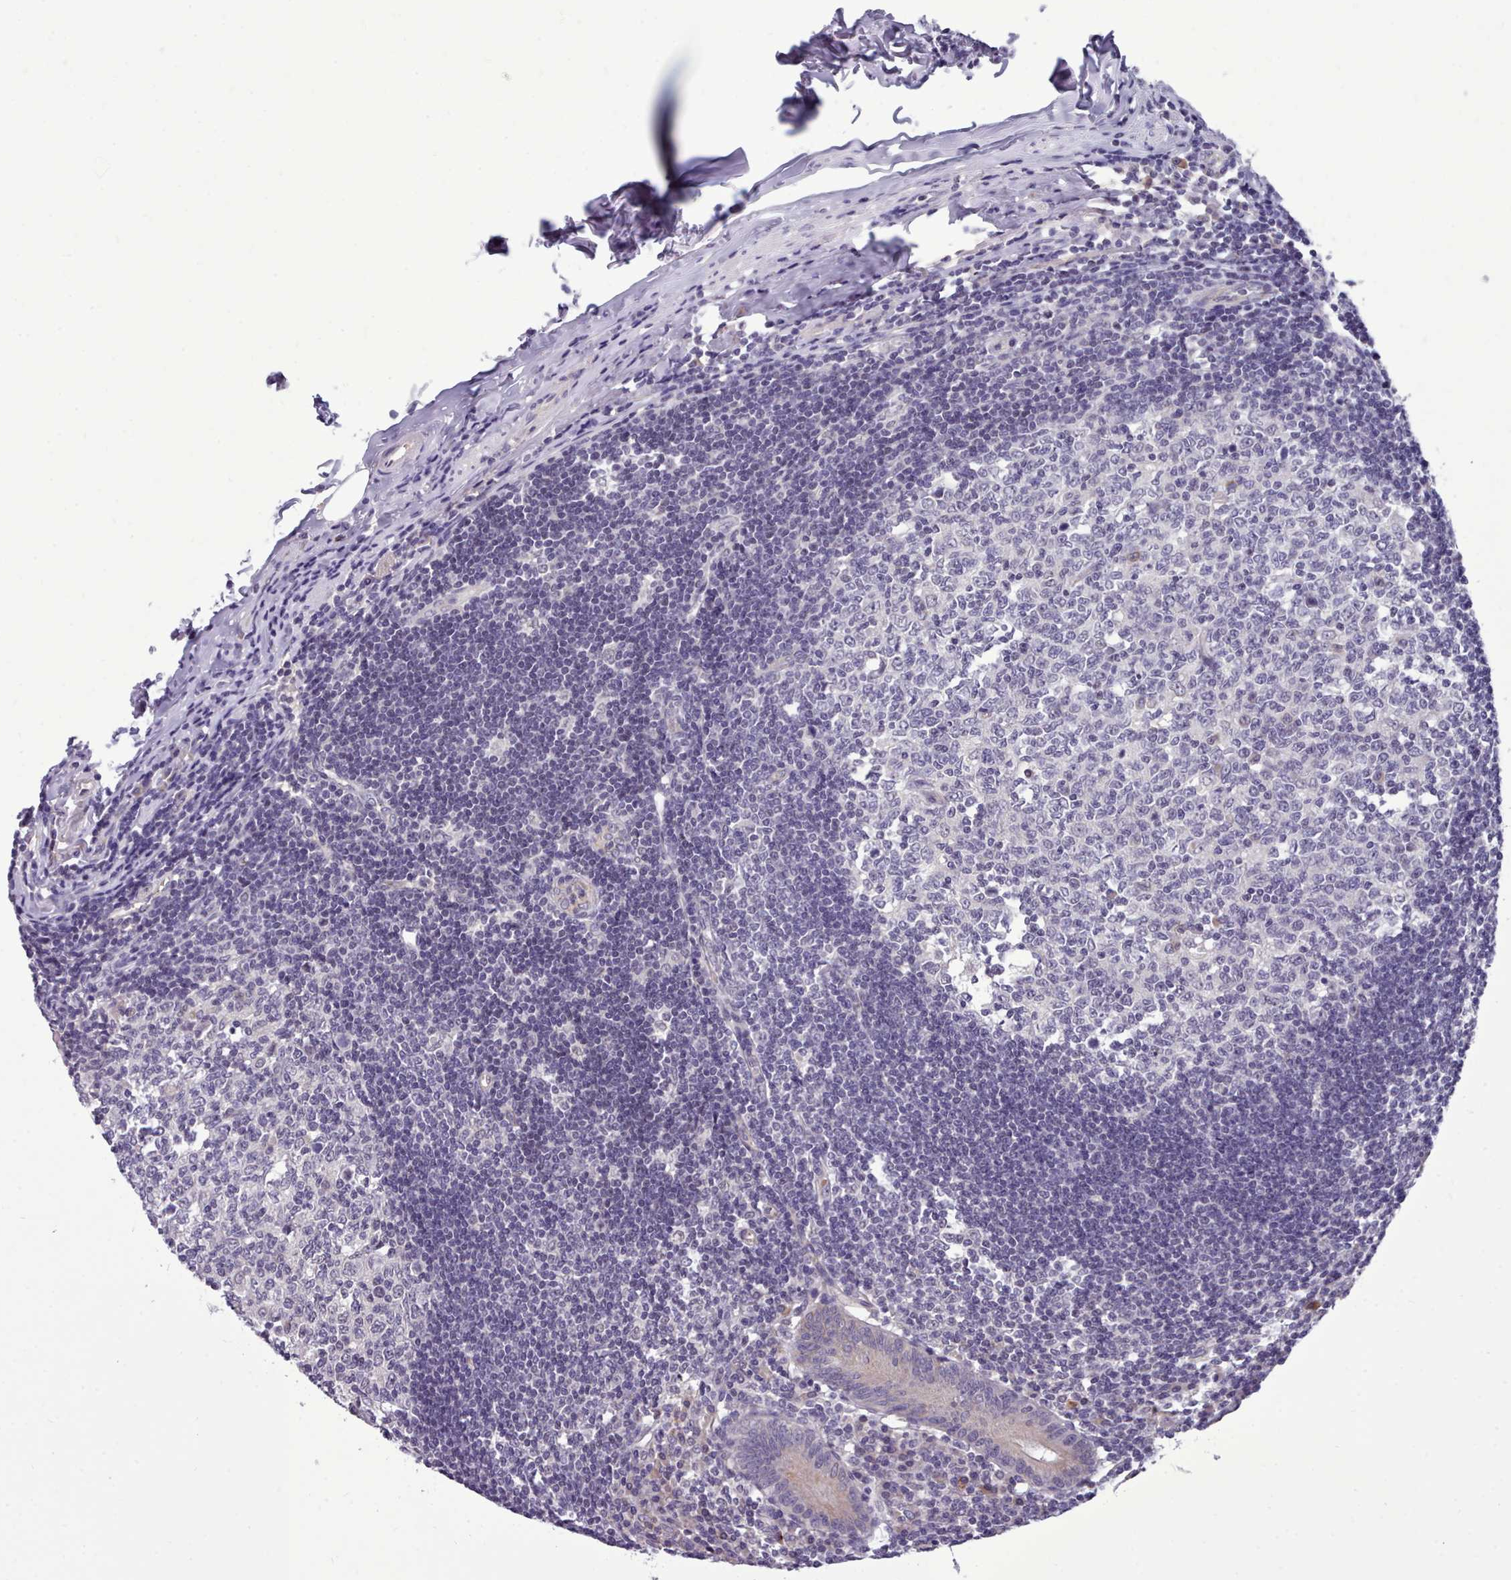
{"staining": {"intensity": "weak", "quantity": "25%-75%", "location": "cytoplasmic/membranous"}, "tissue": "appendix", "cell_type": "Glandular cells", "image_type": "normal", "snomed": [{"axis": "morphology", "description": "Normal tissue, NOS"}, {"axis": "topography", "description": "Appendix"}], "caption": "Protein staining displays weak cytoplasmic/membranous expression in approximately 25%-75% of glandular cells in unremarkable appendix.", "gene": "KCTD16", "patient": {"sex": "female", "age": 54}}